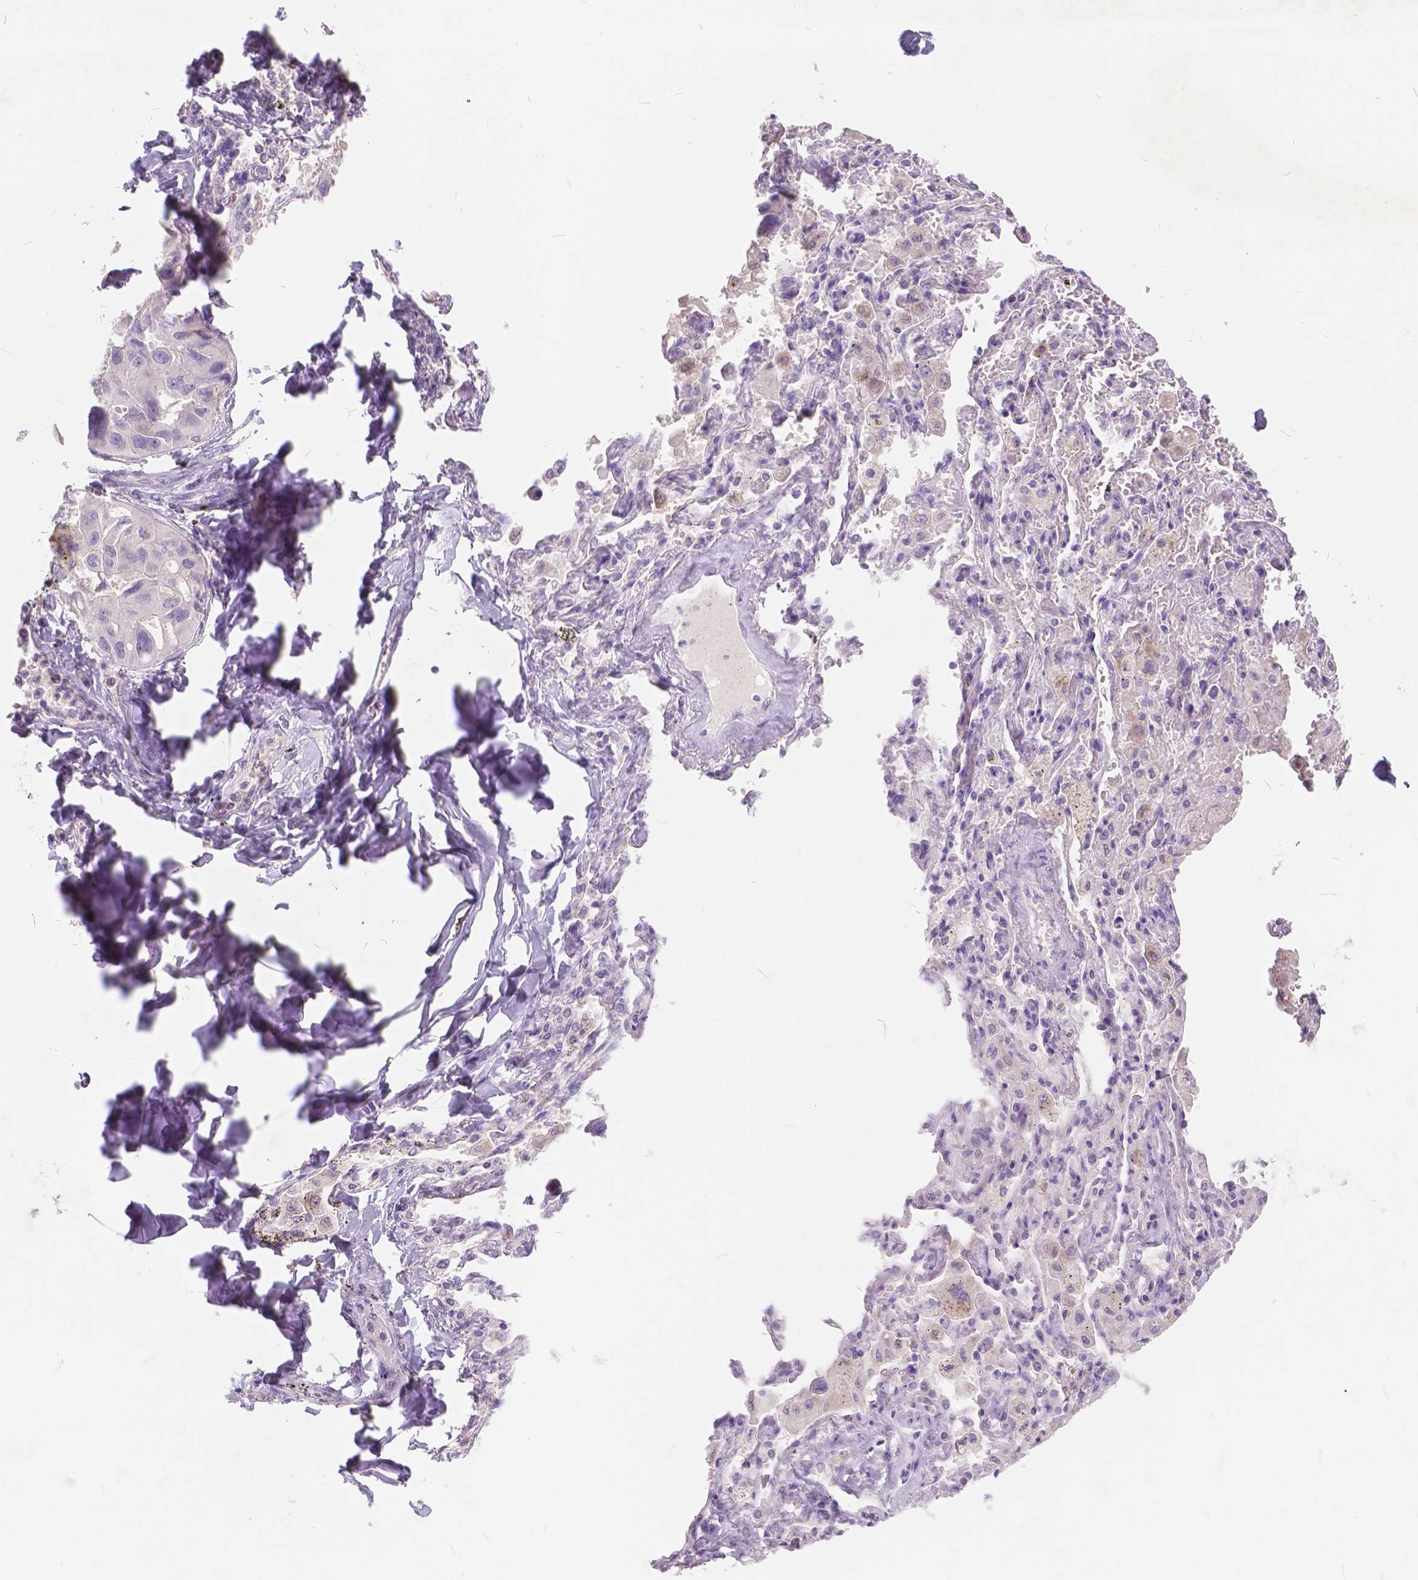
{"staining": {"intensity": "negative", "quantity": "none", "location": "none"}, "tissue": "lung cancer", "cell_type": "Tumor cells", "image_type": "cancer", "snomed": [{"axis": "morphology", "description": "Adenocarcinoma, NOS"}, {"axis": "topography", "description": "Lung"}], "caption": "Immunohistochemistry (IHC) micrograph of neoplastic tissue: lung adenocarcinoma stained with DAB reveals no significant protein expression in tumor cells. (Stains: DAB immunohistochemistry (IHC) with hematoxylin counter stain, Microscopy: brightfield microscopy at high magnification).", "gene": "PEX11G", "patient": {"sex": "male", "age": 64}}